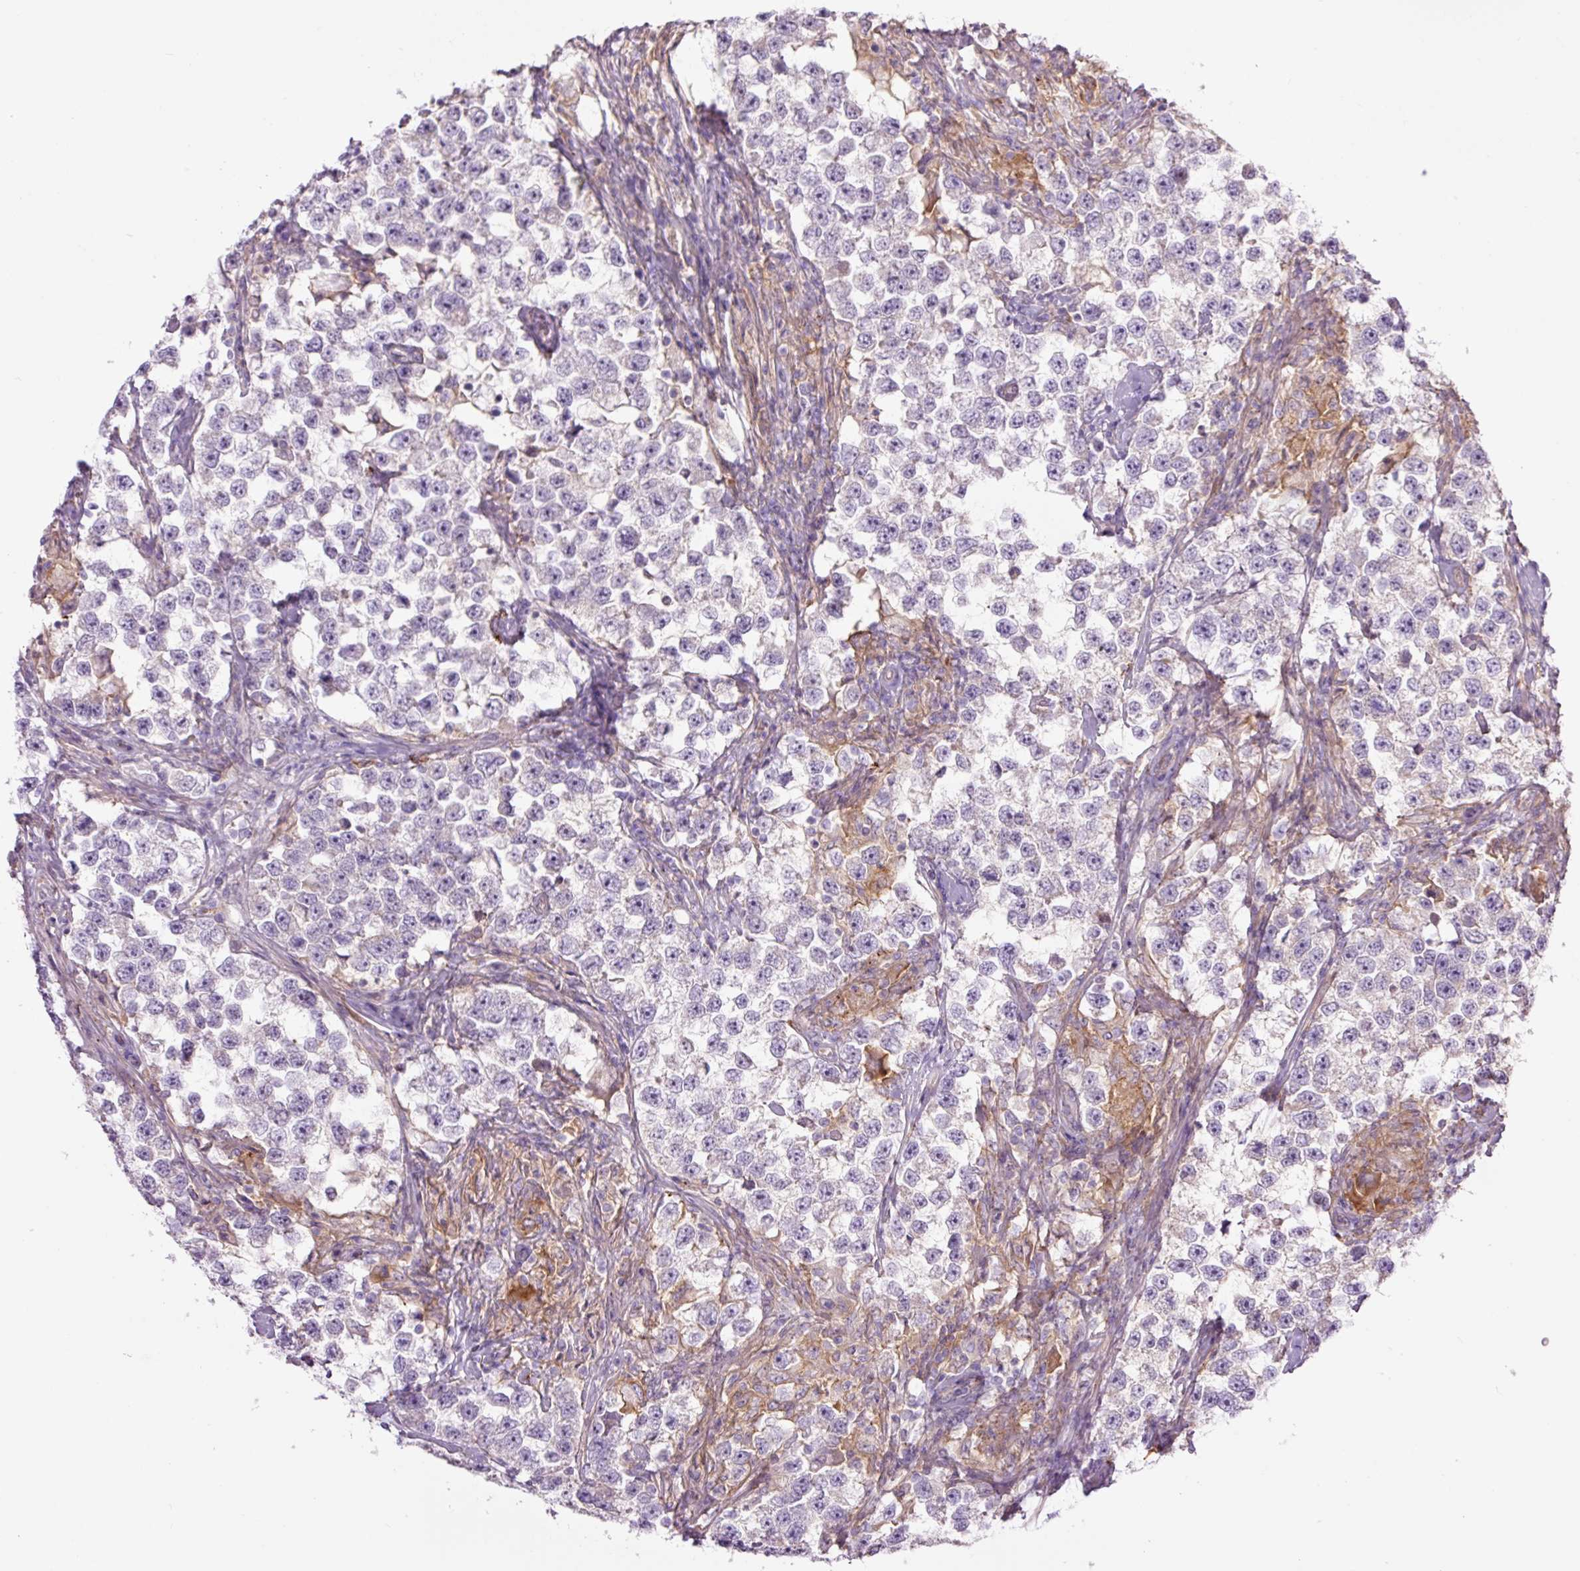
{"staining": {"intensity": "negative", "quantity": "none", "location": "none"}, "tissue": "testis cancer", "cell_type": "Tumor cells", "image_type": "cancer", "snomed": [{"axis": "morphology", "description": "Seminoma, NOS"}, {"axis": "topography", "description": "Testis"}], "caption": "Protein analysis of seminoma (testis) exhibits no significant positivity in tumor cells.", "gene": "SH2D6", "patient": {"sex": "male", "age": 46}}